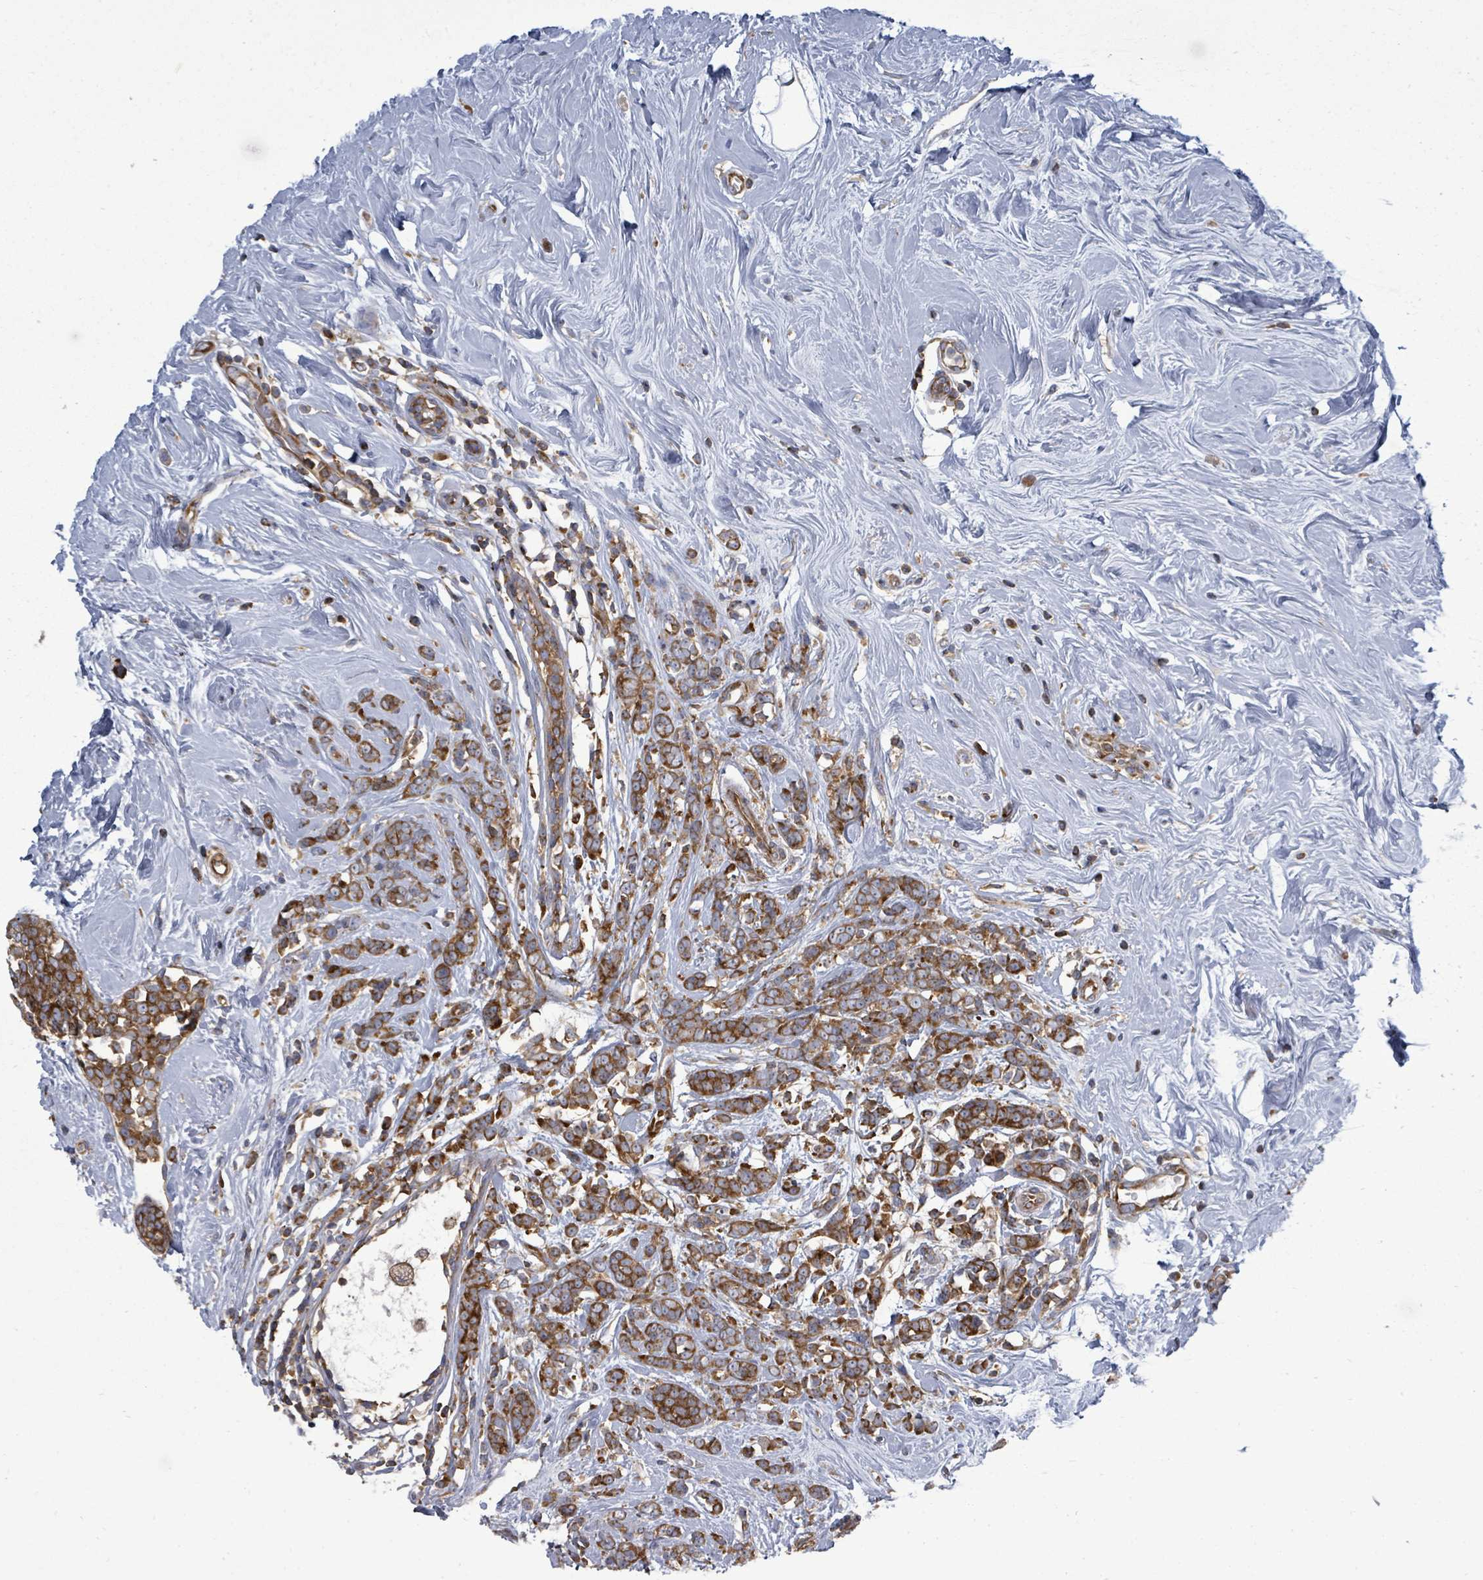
{"staining": {"intensity": "strong", "quantity": ">75%", "location": "cytoplasmic/membranous"}, "tissue": "breast cancer", "cell_type": "Tumor cells", "image_type": "cancer", "snomed": [{"axis": "morphology", "description": "Lobular carcinoma"}, {"axis": "topography", "description": "Breast"}], "caption": "About >75% of tumor cells in lobular carcinoma (breast) demonstrate strong cytoplasmic/membranous protein expression as visualized by brown immunohistochemical staining.", "gene": "EIF3C", "patient": {"sex": "female", "age": 58}}